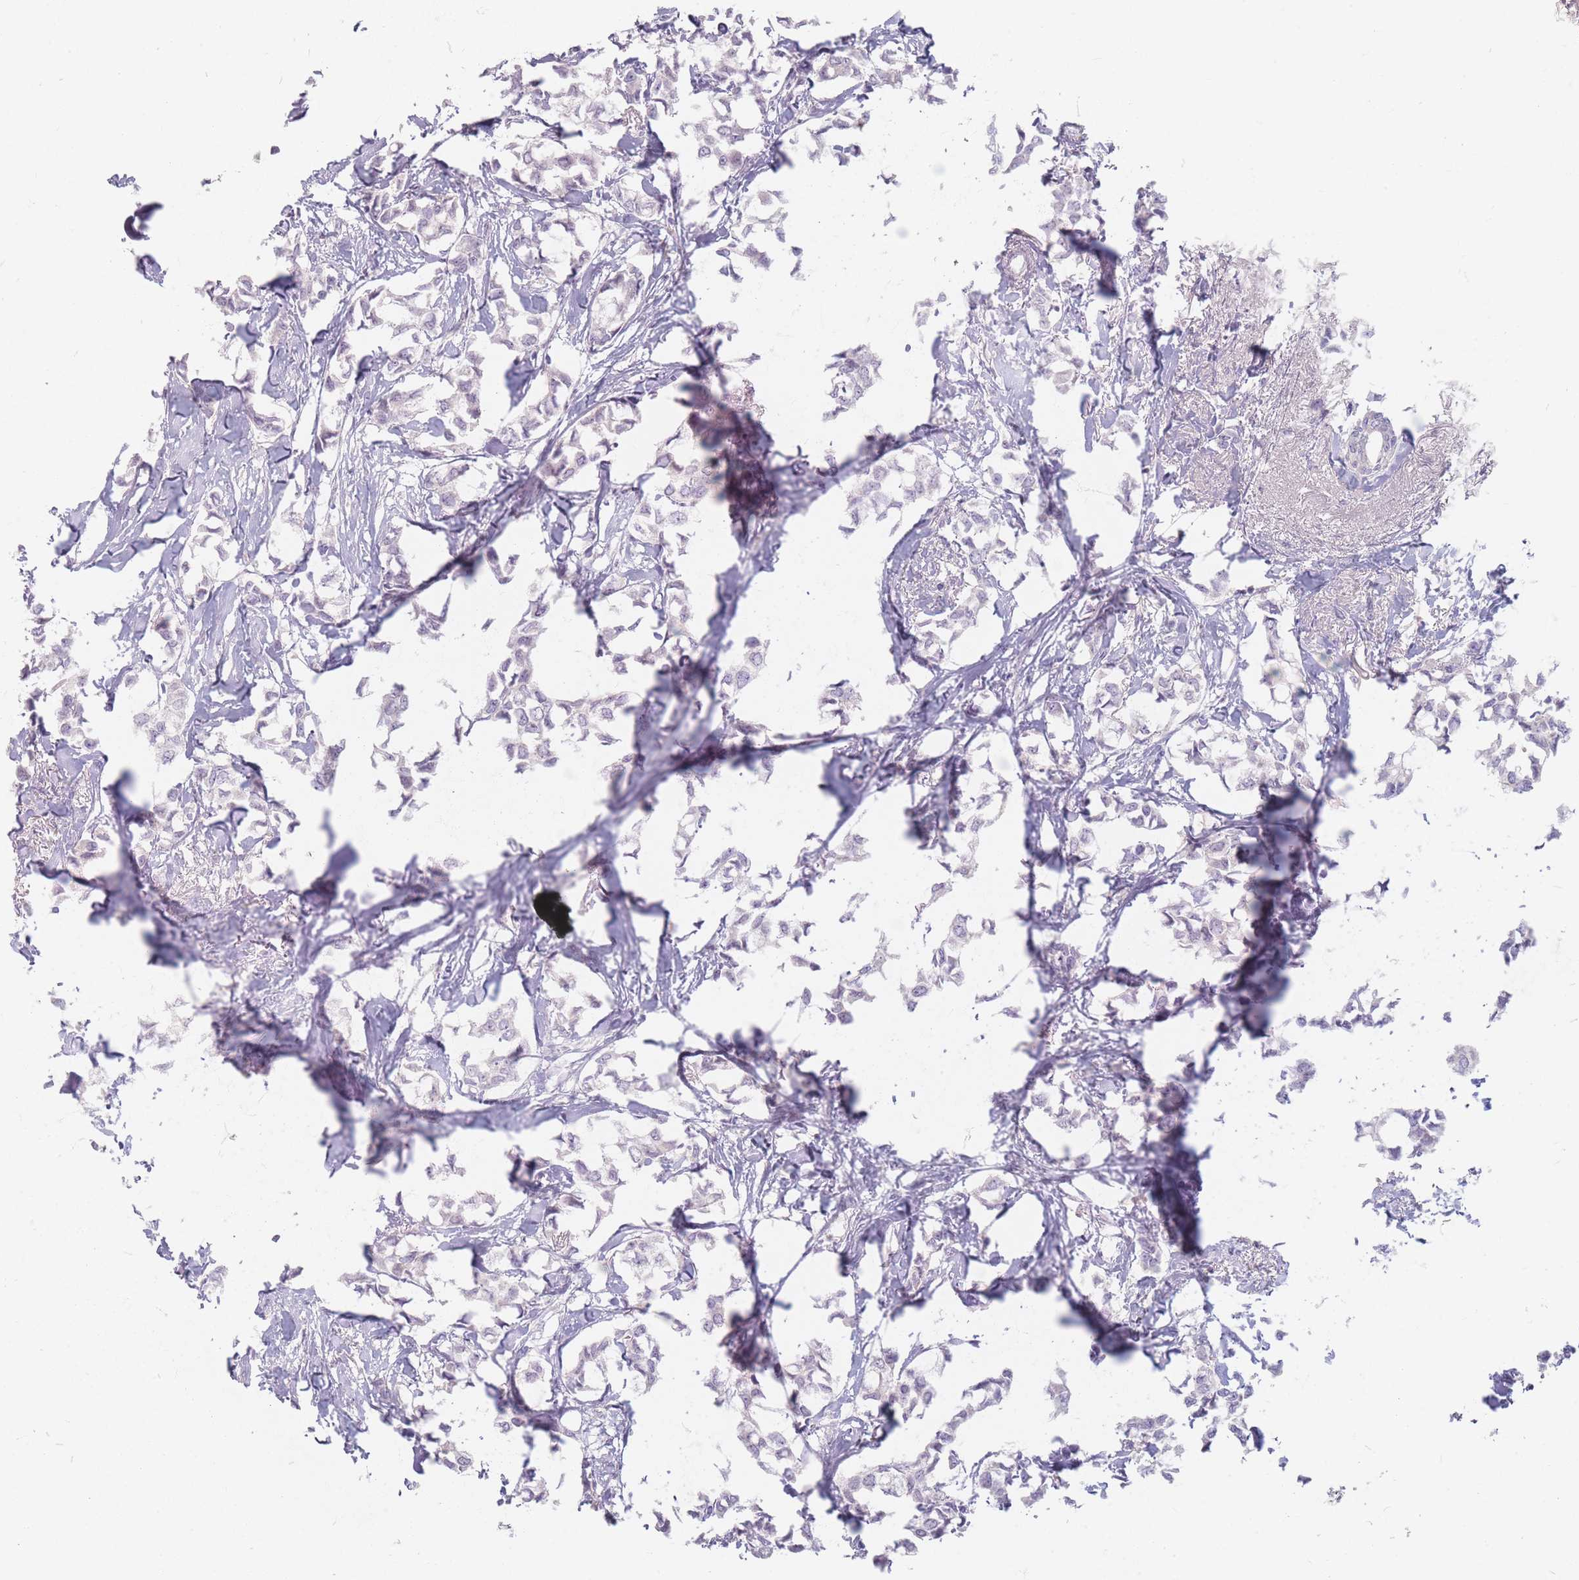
{"staining": {"intensity": "negative", "quantity": "none", "location": "none"}, "tissue": "breast cancer", "cell_type": "Tumor cells", "image_type": "cancer", "snomed": [{"axis": "morphology", "description": "Duct carcinoma"}, {"axis": "topography", "description": "Breast"}], "caption": "Tumor cells show no significant expression in breast infiltrating ductal carcinoma. (Brightfield microscopy of DAB immunohistochemistry at high magnification).", "gene": "CHCHD7", "patient": {"sex": "female", "age": 73}}